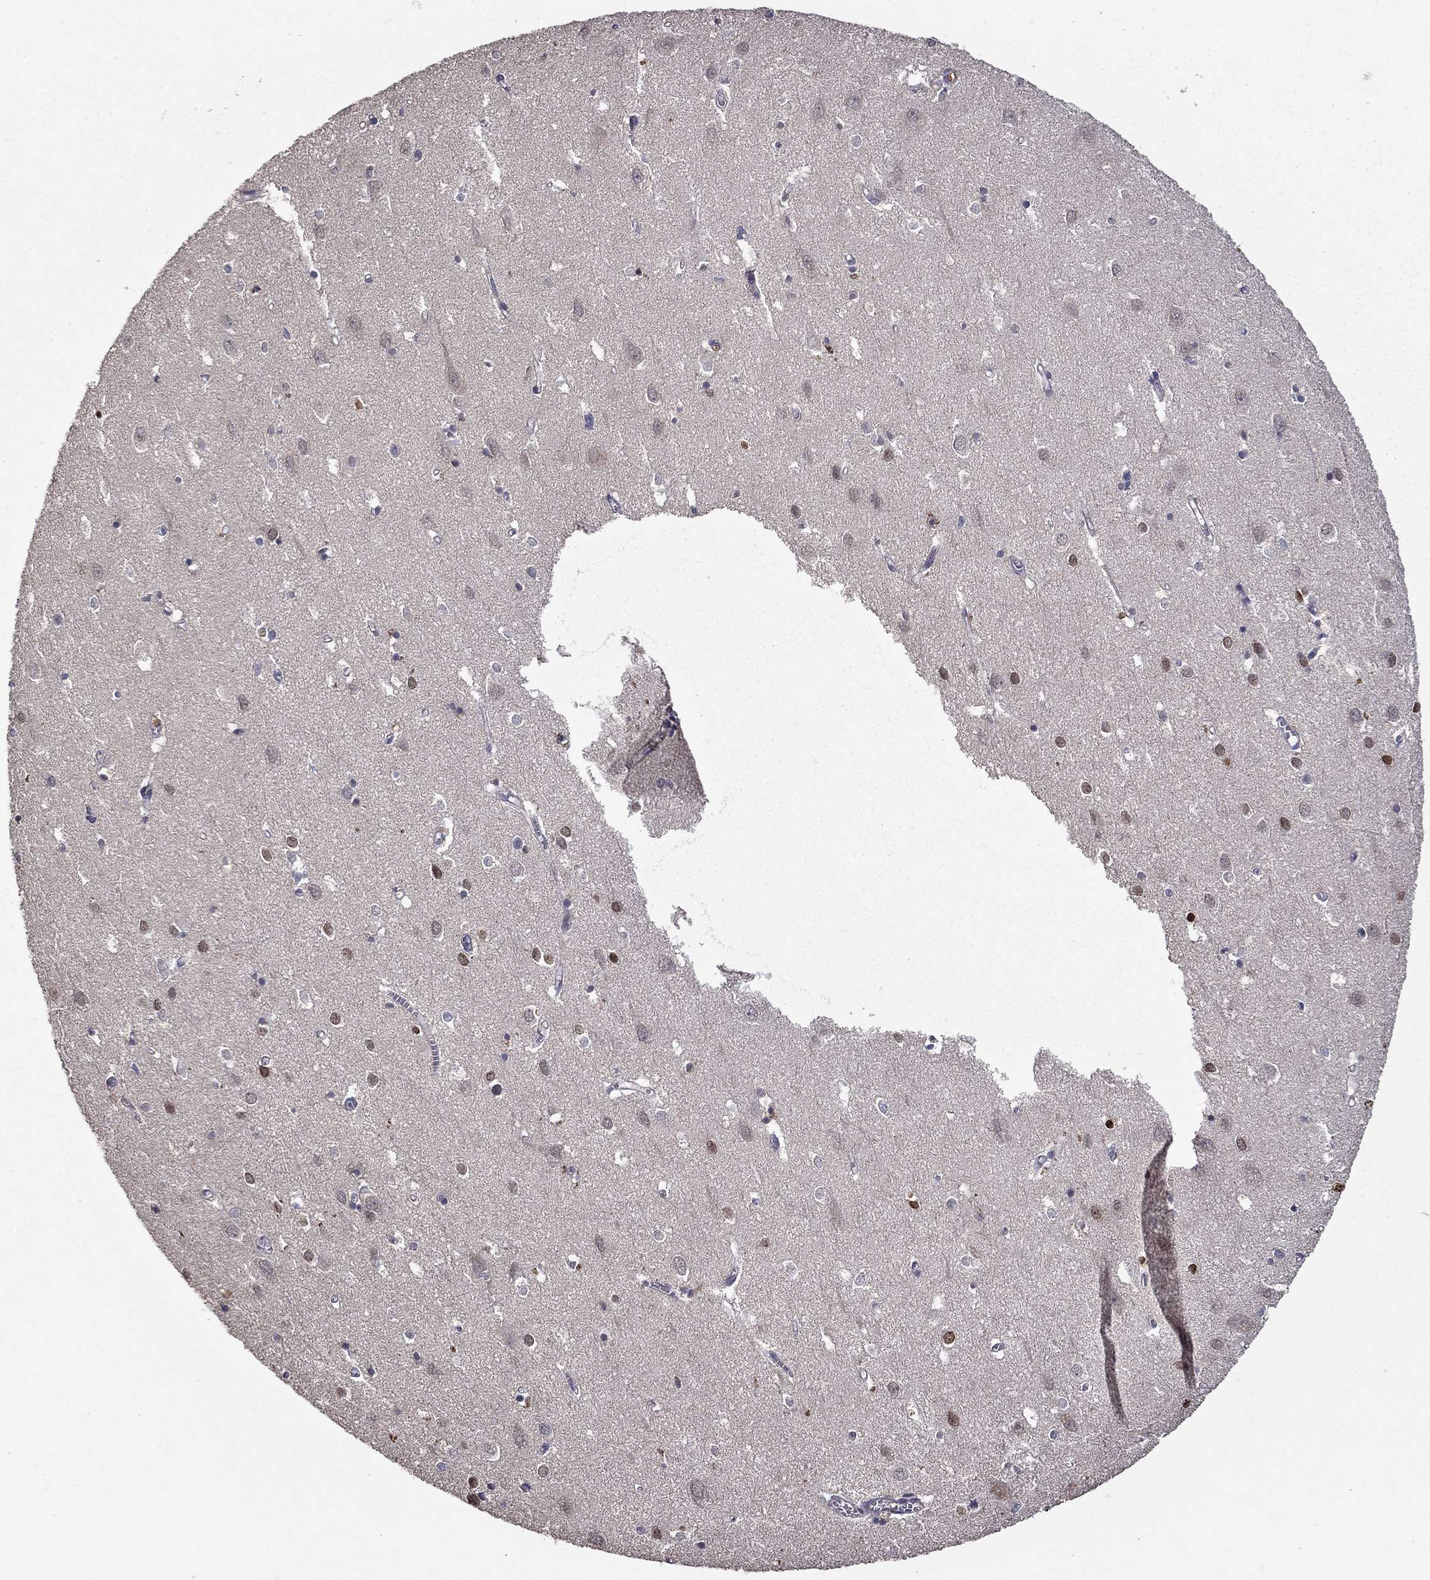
{"staining": {"intensity": "negative", "quantity": "none", "location": "none"}, "tissue": "cerebral cortex", "cell_type": "Endothelial cells", "image_type": "normal", "snomed": [{"axis": "morphology", "description": "Normal tissue, NOS"}, {"axis": "topography", "description": "Cerebral cortex"}], "caption": "Human cerebral cortex stained for a protein using immunohistochemistry reveals no positivity in endothelial cells.", "gene": "SATB1", "patient": {"sex": "male", "age": 70}}